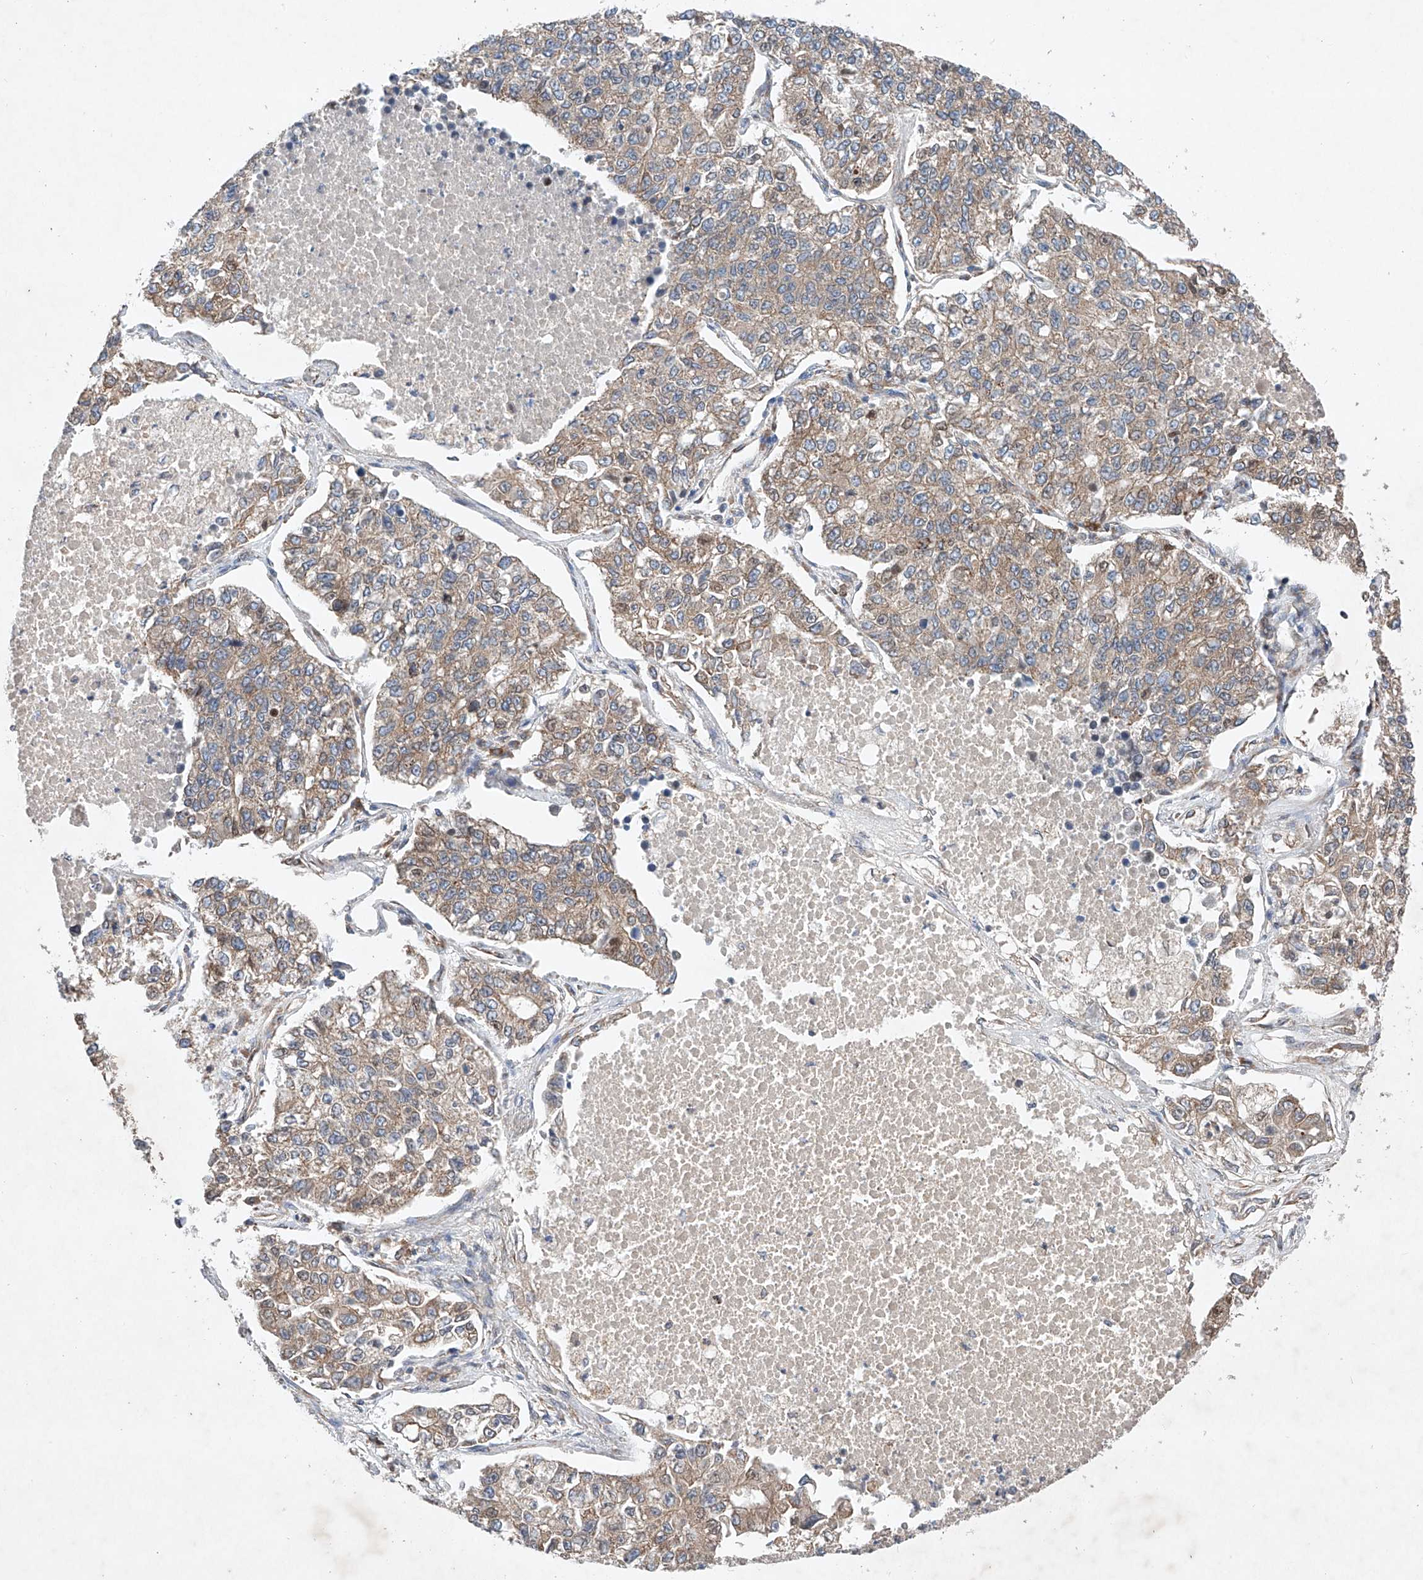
{"staining": {"intensity": "weak", "quantity": ">75%", "location": "cytoplasmic/membranous"}, "tissue": "lung cancer", "cell_type": "Tumor cells", "image_type": "cancer", "snomed": [{"axis": "morphology", "description": "Adenocarcinoma, NOS"}, {"axis": "topography", "description": "Lung"}], "caption": "Adenocarcinoma (lung) tissue shows weak cytoplasmic/membranous expression in about >75% of tumor cells, visualized by immunohistochemistry.", "gene": "FASTK", "patient": {"sex": "male", "age": 49}}